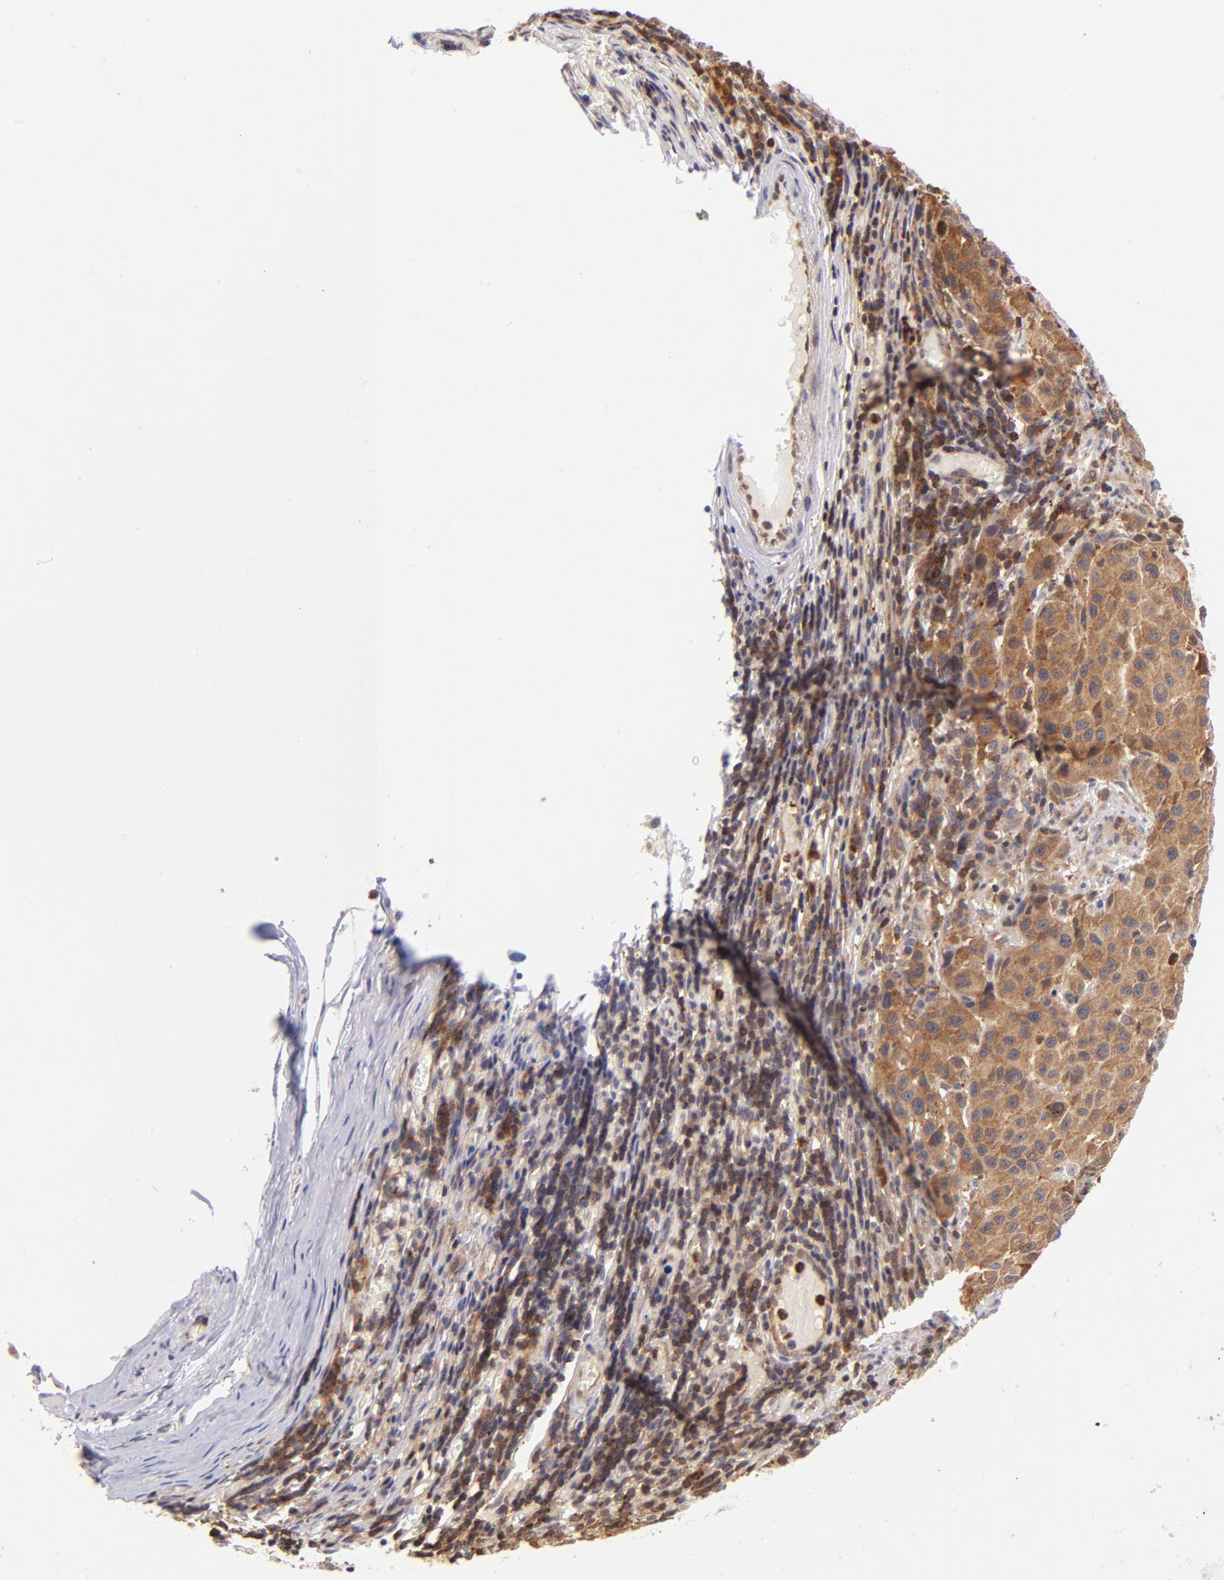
{"staining": {"intensity": "moderate", "quantity": ">75%", "location": "cytoplasmic/membranous,nuclear"}, "tissue": "melanoma", "cell_type": "Tumor cells", "image_type": "cancer", "snomed": [{"axis": "morphology", "description": "Malignant melanoma, Metastatic site"}, {"axis": "topography", "description": "Lymph node"}], "caption": "This histopathology image demonstrates malignant melanoma (metastatic site) stained with immunohistochemistry (IHC) to label a protein in brown. The cytoplasmic/membranous and nuclear of tumor cells show moderate positivity for the protein. Nuclei are counter-stained blue.", "gene": "YWHAB", "patient": {"sex": "male", "age": 61}}